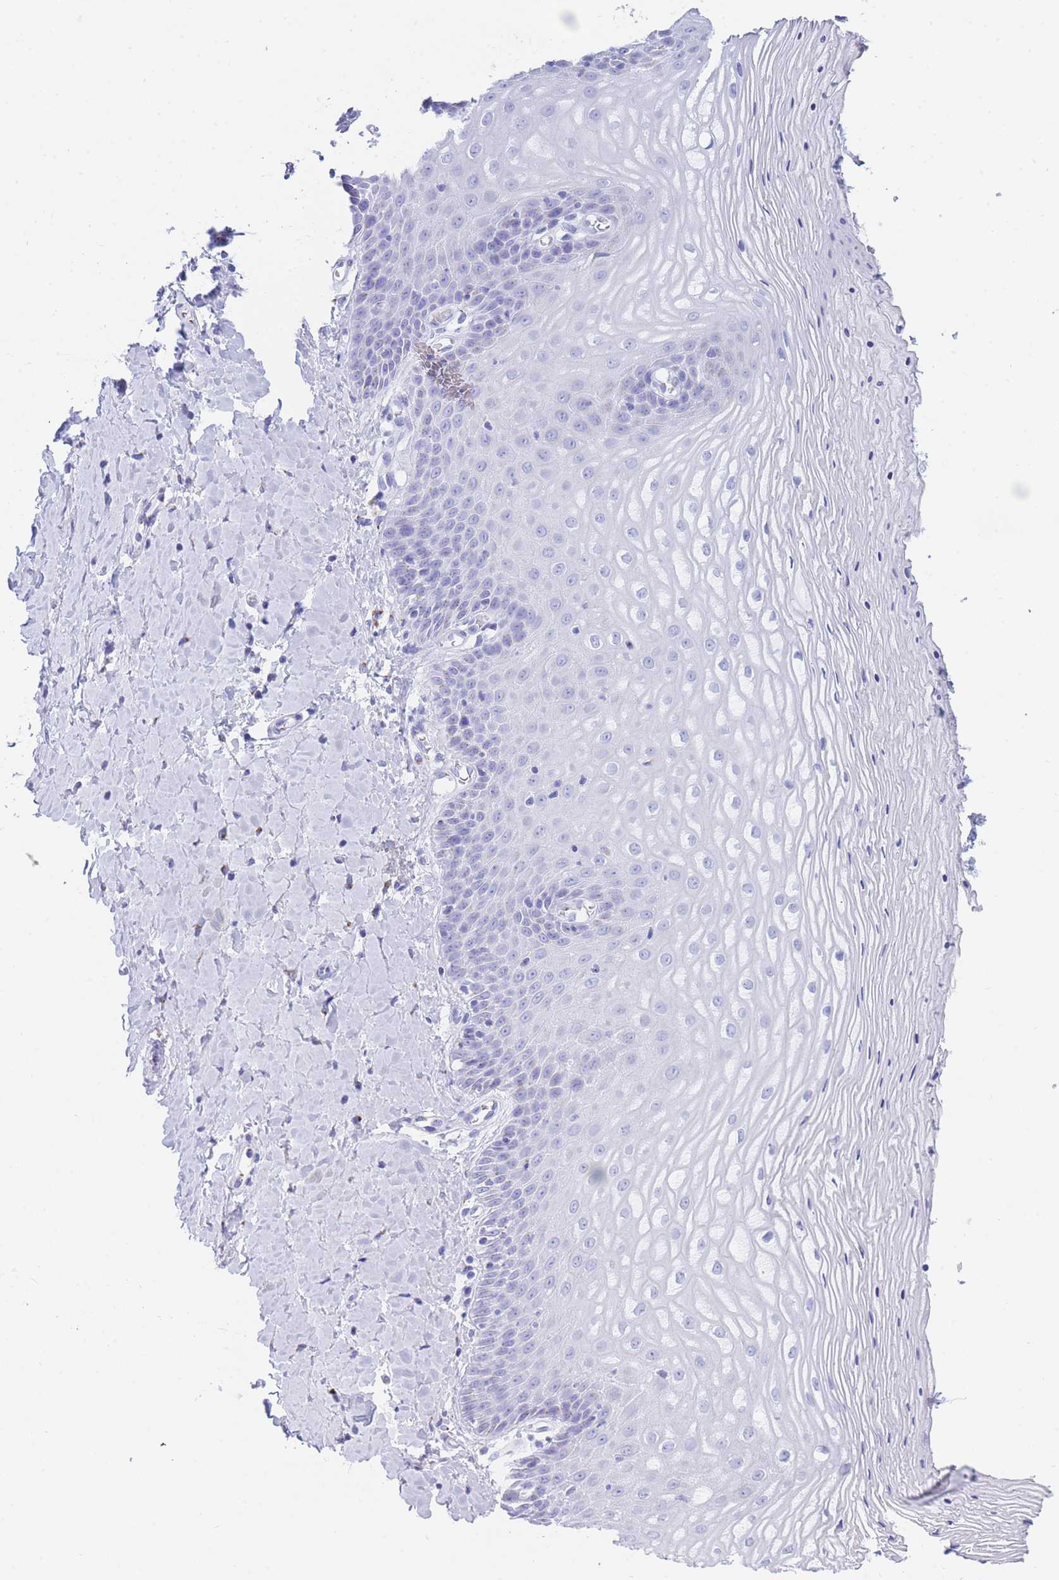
{"staining": {"intensity": "negative", "quantity": "none", "location": "none"}, "tissue": "vagina", "cell_type": "Squamous epithelial cells", "image_type": "normal", "snomed": [{"axis": "morphology", "description": "Normal tissue, NOS"}, {"axis": "topography", "description": "Vagina"}], "caption": "An image of vagina stained for a protein reveals no brown staining in squamous epithelial cells.", "gene": "FAM3C", "patient": {"sex": "female", "age": 65}}